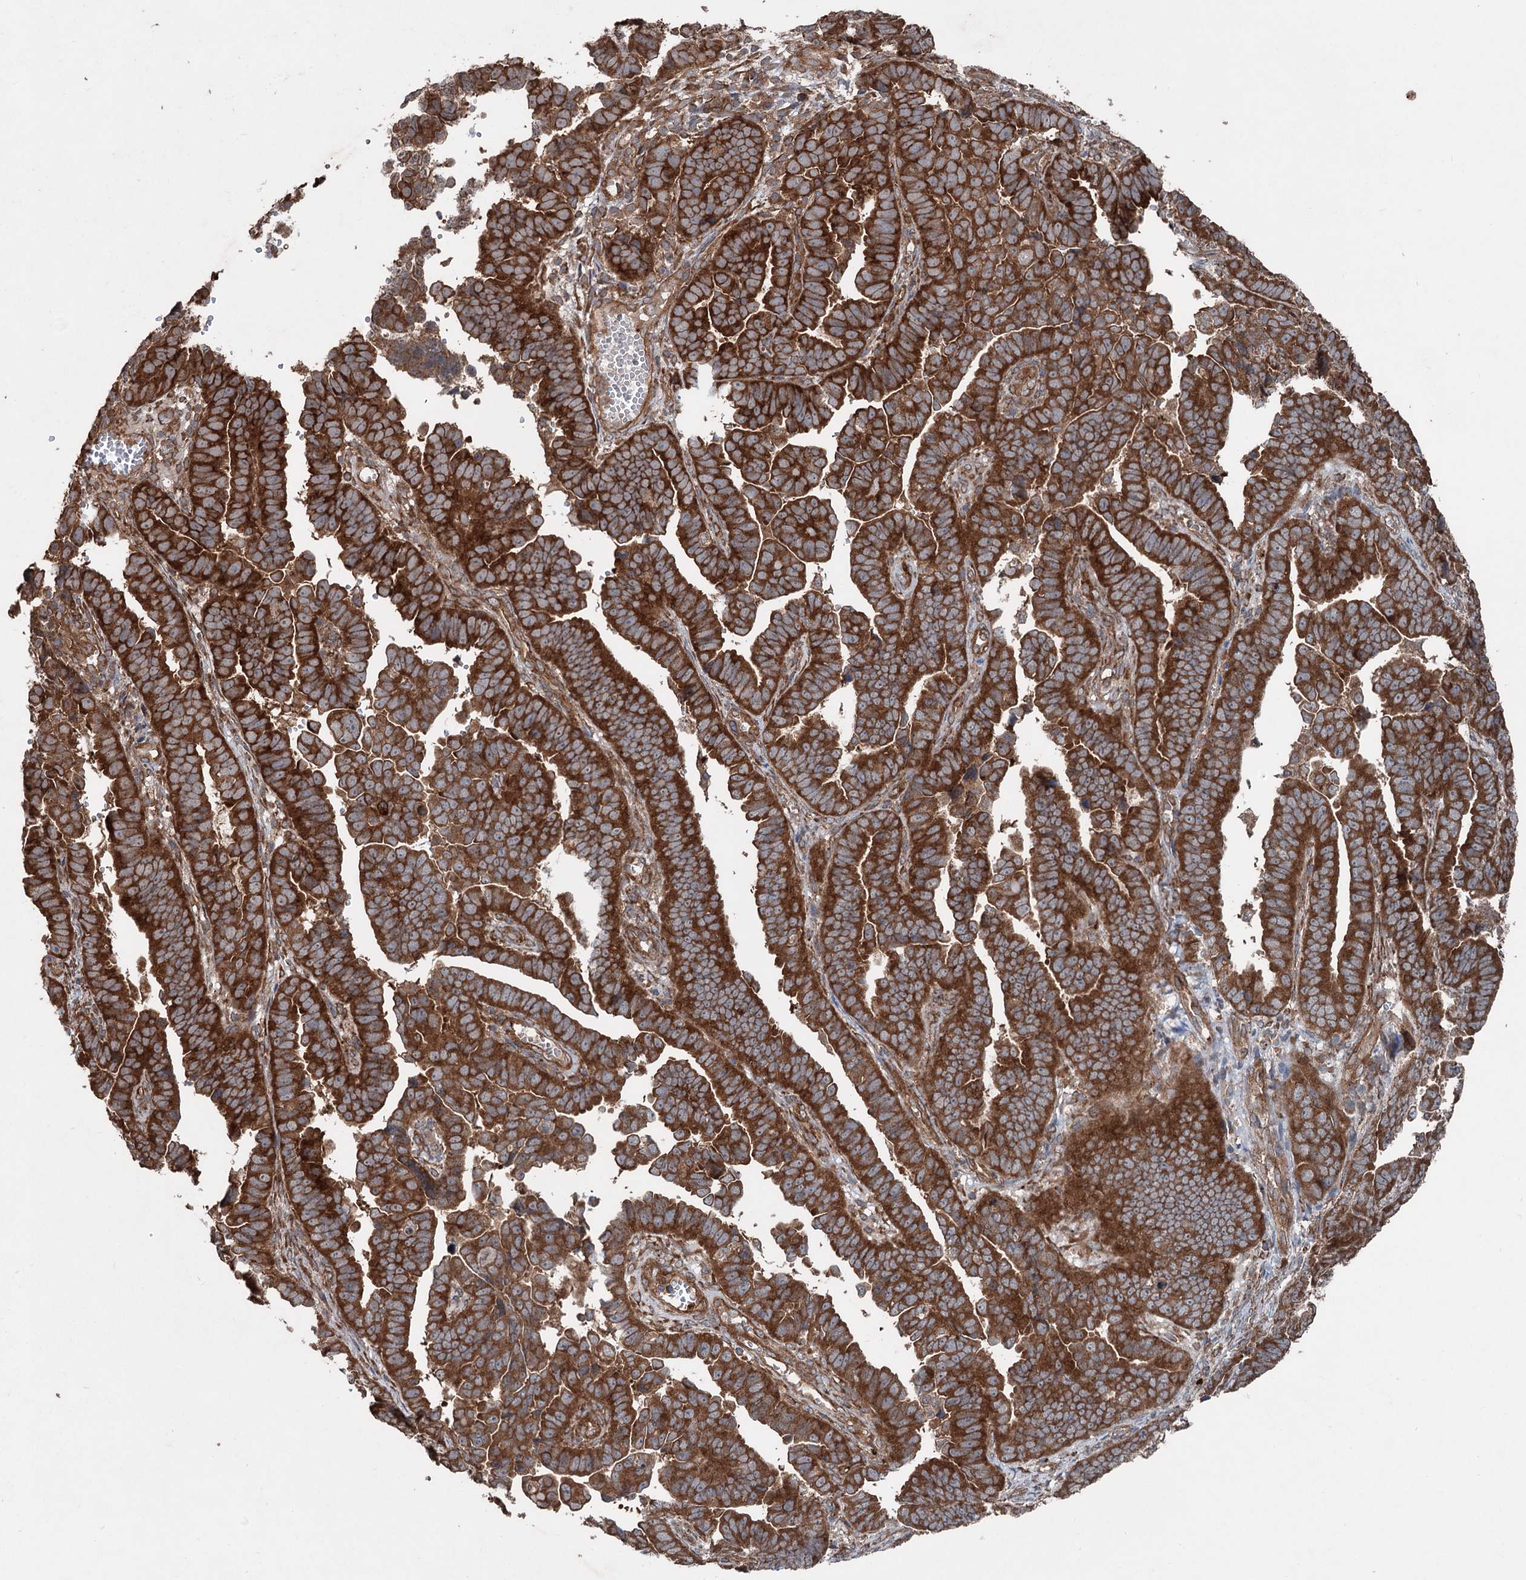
{"staining": {"intensity": "strong", "quantity": ">75%", "location": "cytoplasmic/membranous"}, "tissue": "endometrial cancer", "cell_type": "Tumor cells", "image_type": "cancer", "snomed": [{"axis": "morphology", "description": "Adenocarcinoma, NOS"}, {"axis": "topography", "description": "Endometrium"}], "caption": "Immunohistochemistry (DAB) staining of human endometrial adenocarcinoma exhibits strong cytoplasmic/membranous protein expression in approximately >75% of tumor cells.", "gene": "RNF214", "patient": {"sex": "female", "age": 75}}